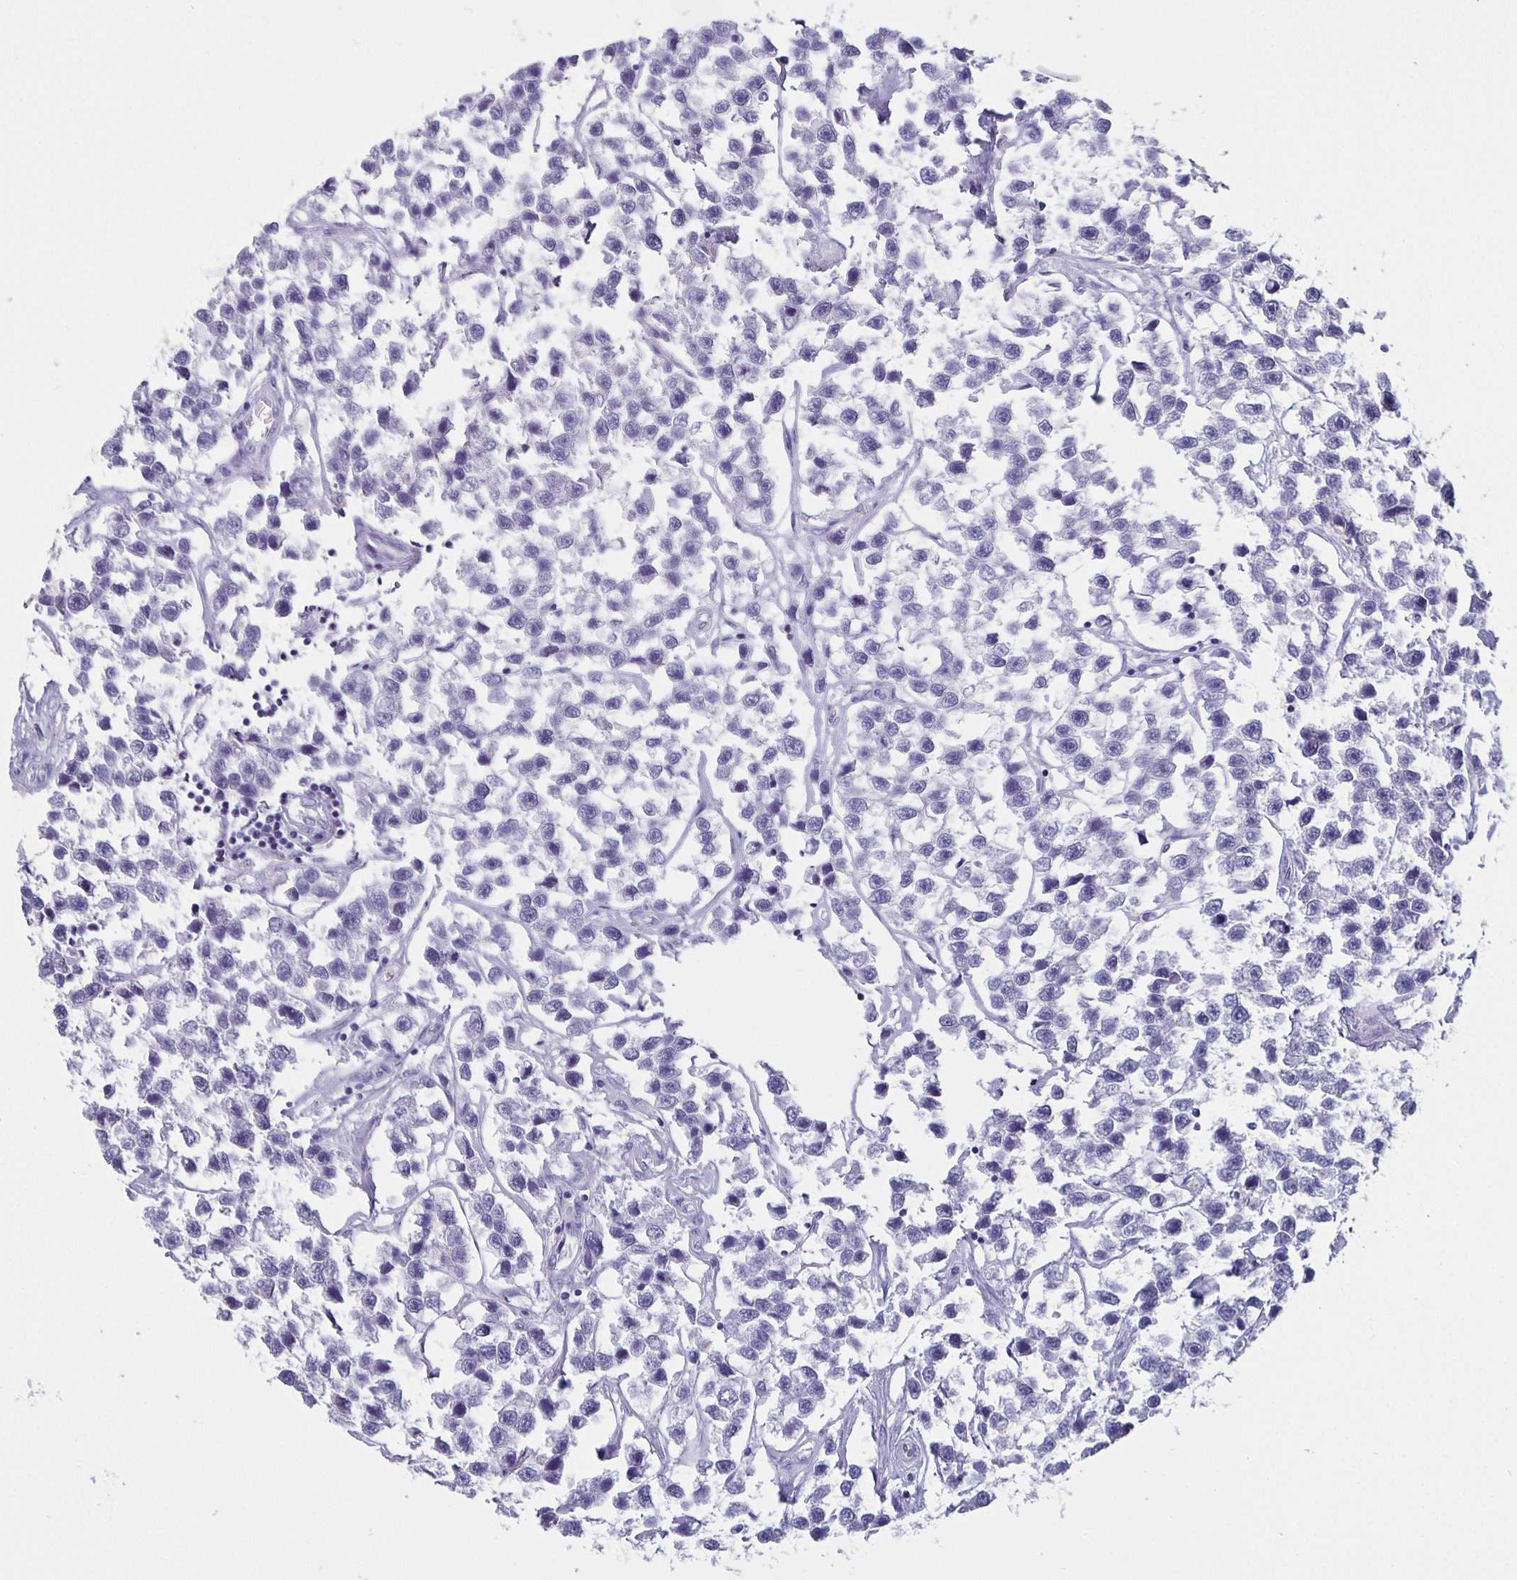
{"staining": {"intensity": "negative", "quantity": "none", "location": "none"}, "tissue": "testis cancer", "cell_type": "Tumor cells", "image_type": "cancer", "snomed": [{"axis": "morphology", "description": "Seminoma, NOS"}, {"axis": "topography", "description": "Testis"}], "caption": "High power microscopy micrograph of an immunohistochemistry (IHC) image of seminoma (testis), revealing no significant staining in tumor cells.", "gene": "SATB2", "patient": {"sex": "male", "age": 26}}